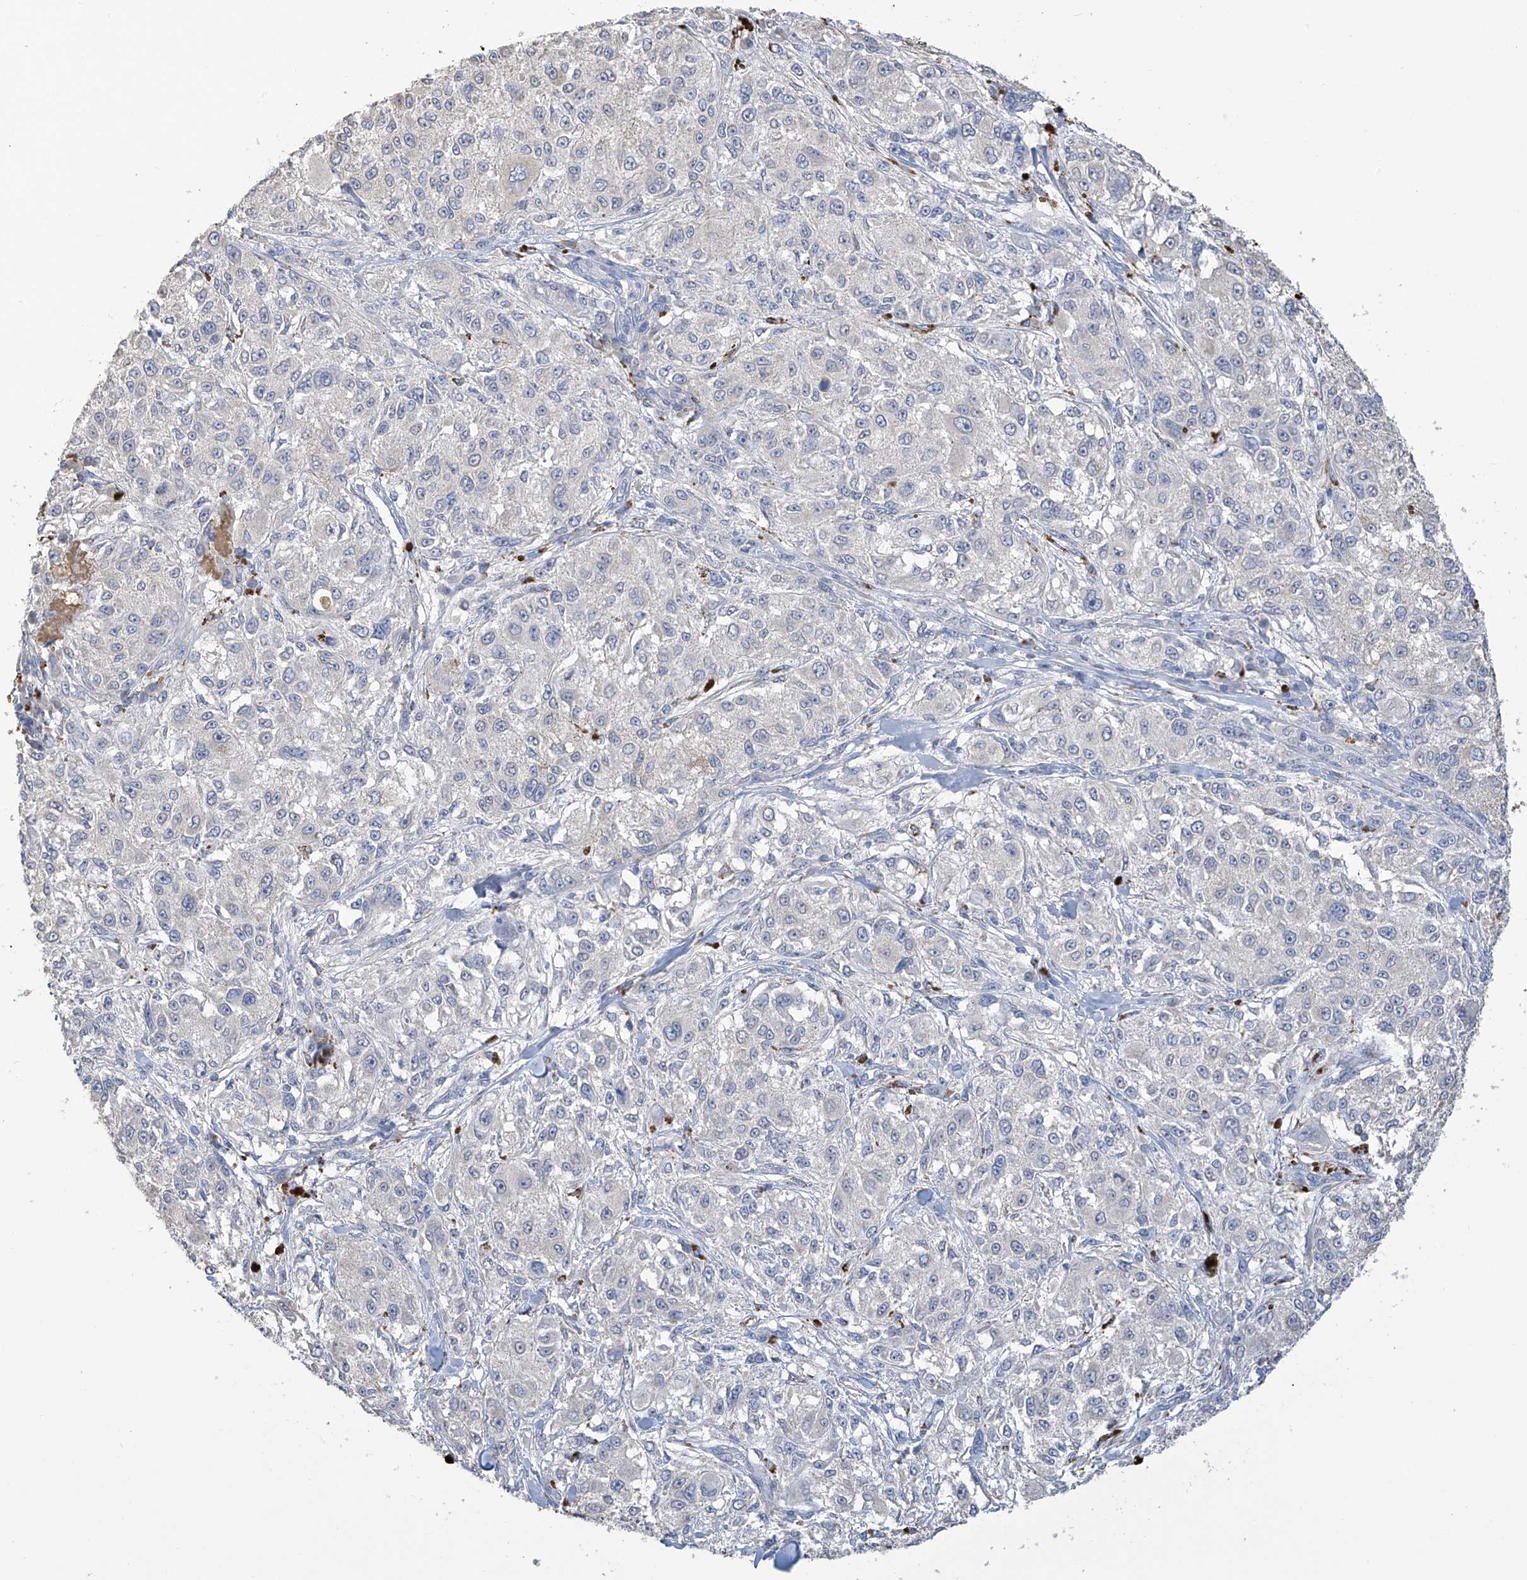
{"staining": {"intensity": "negative", "quantity": "none", "location": "none"}, "tissue": "melanoma", "cell_type": "Tumor cells", "image_type": "cancer", "snomed": [{"axis": "morphology", "description": "Necrosis, NOS"}, {"axis": "morphology", "description": "Malignant melanoma, NOS"}, {"axis": "topography", "description": "Skin"}], "caption": "A photomicrograph of human melanoma is negative for staining in tumor cells. (DAB immunohistochemistry visualized using brightfield microscopy, high magnification).", "gene": "OGT", "patient": {"sex": "female", "age": 87}}